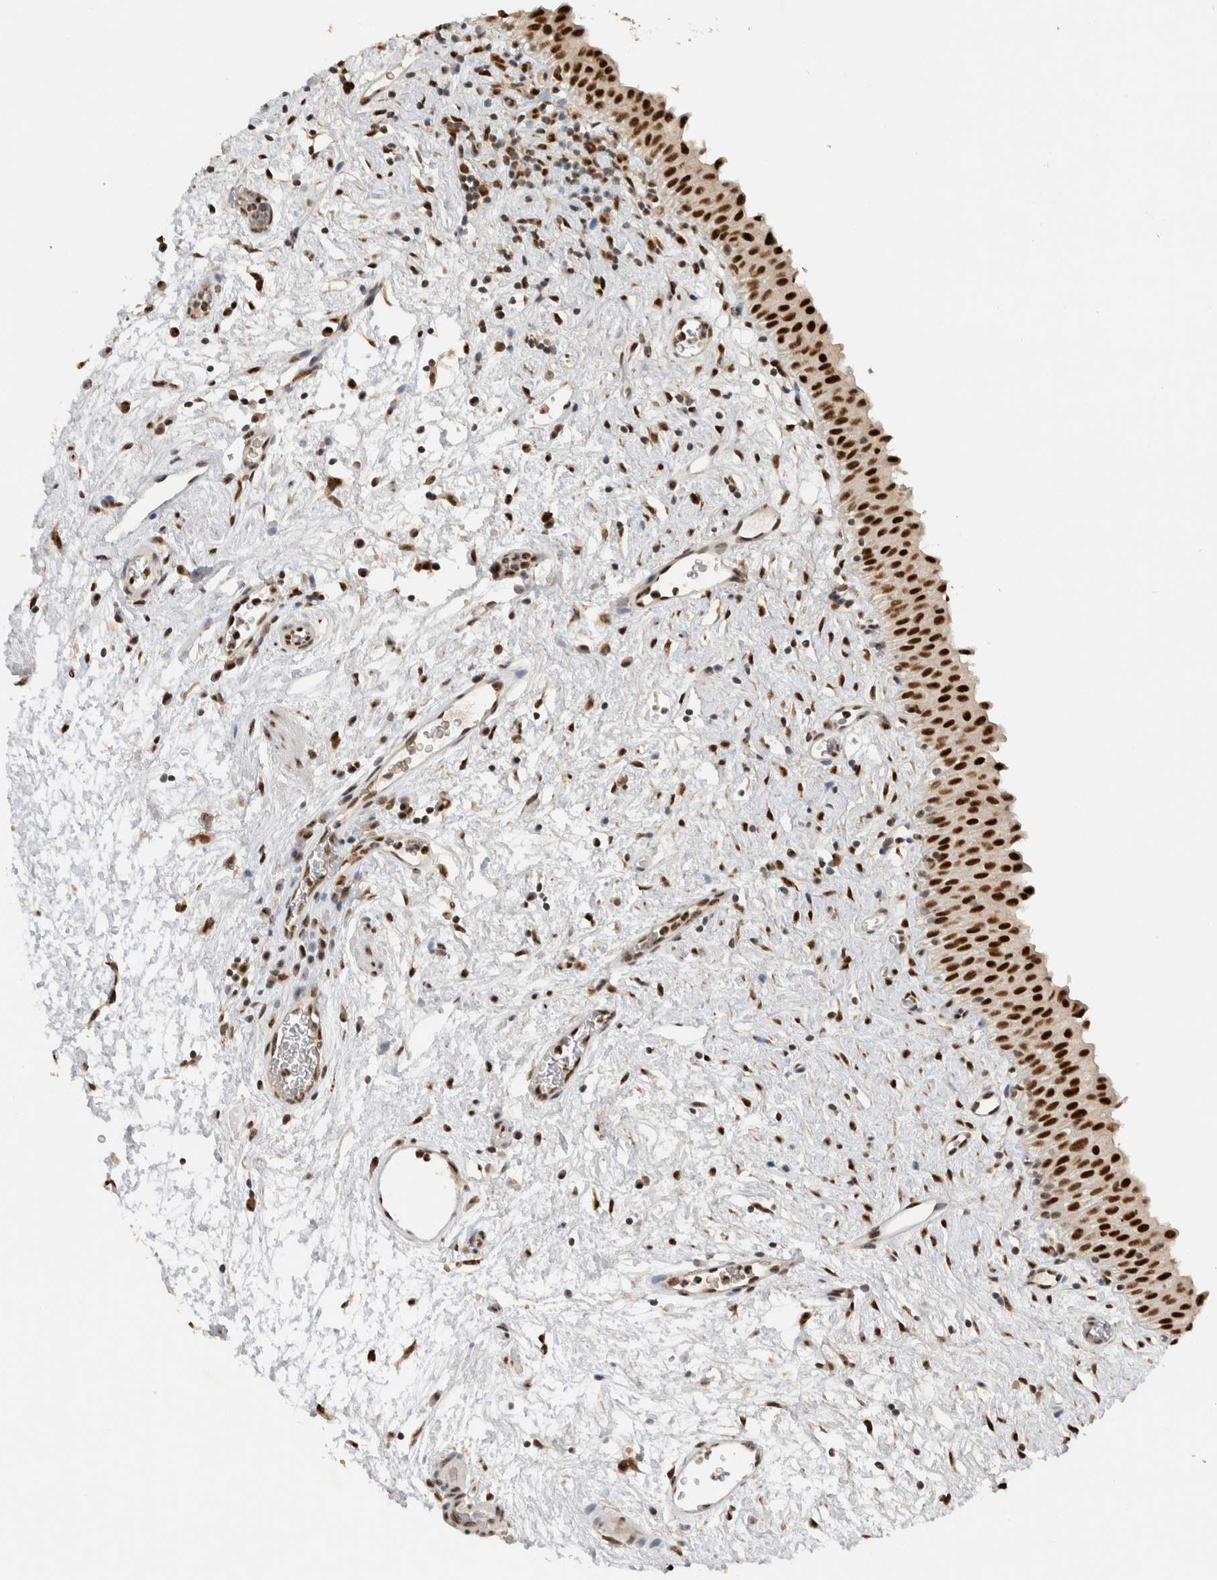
{"staining": {"intensity": "strong", "quantity": ">75%", "location": "nuclear"}, "tissue": "urinary bladder", "cell_type": "Urothelial cells", "image_type": "normal", "snomed": [{"axis": "morphology", "description": "Normal tissue, NOS"}, {"axis": "topography", "description": "Urinary bladder"}], "caption": "Strong nuclear protein staining is seen in about >75% of urothelial cells in urinary bladder. (IHC, brightfield microscopy, high magnification).", "gene": "DDX42", "patient": {"sex": "male", "age": 82}}